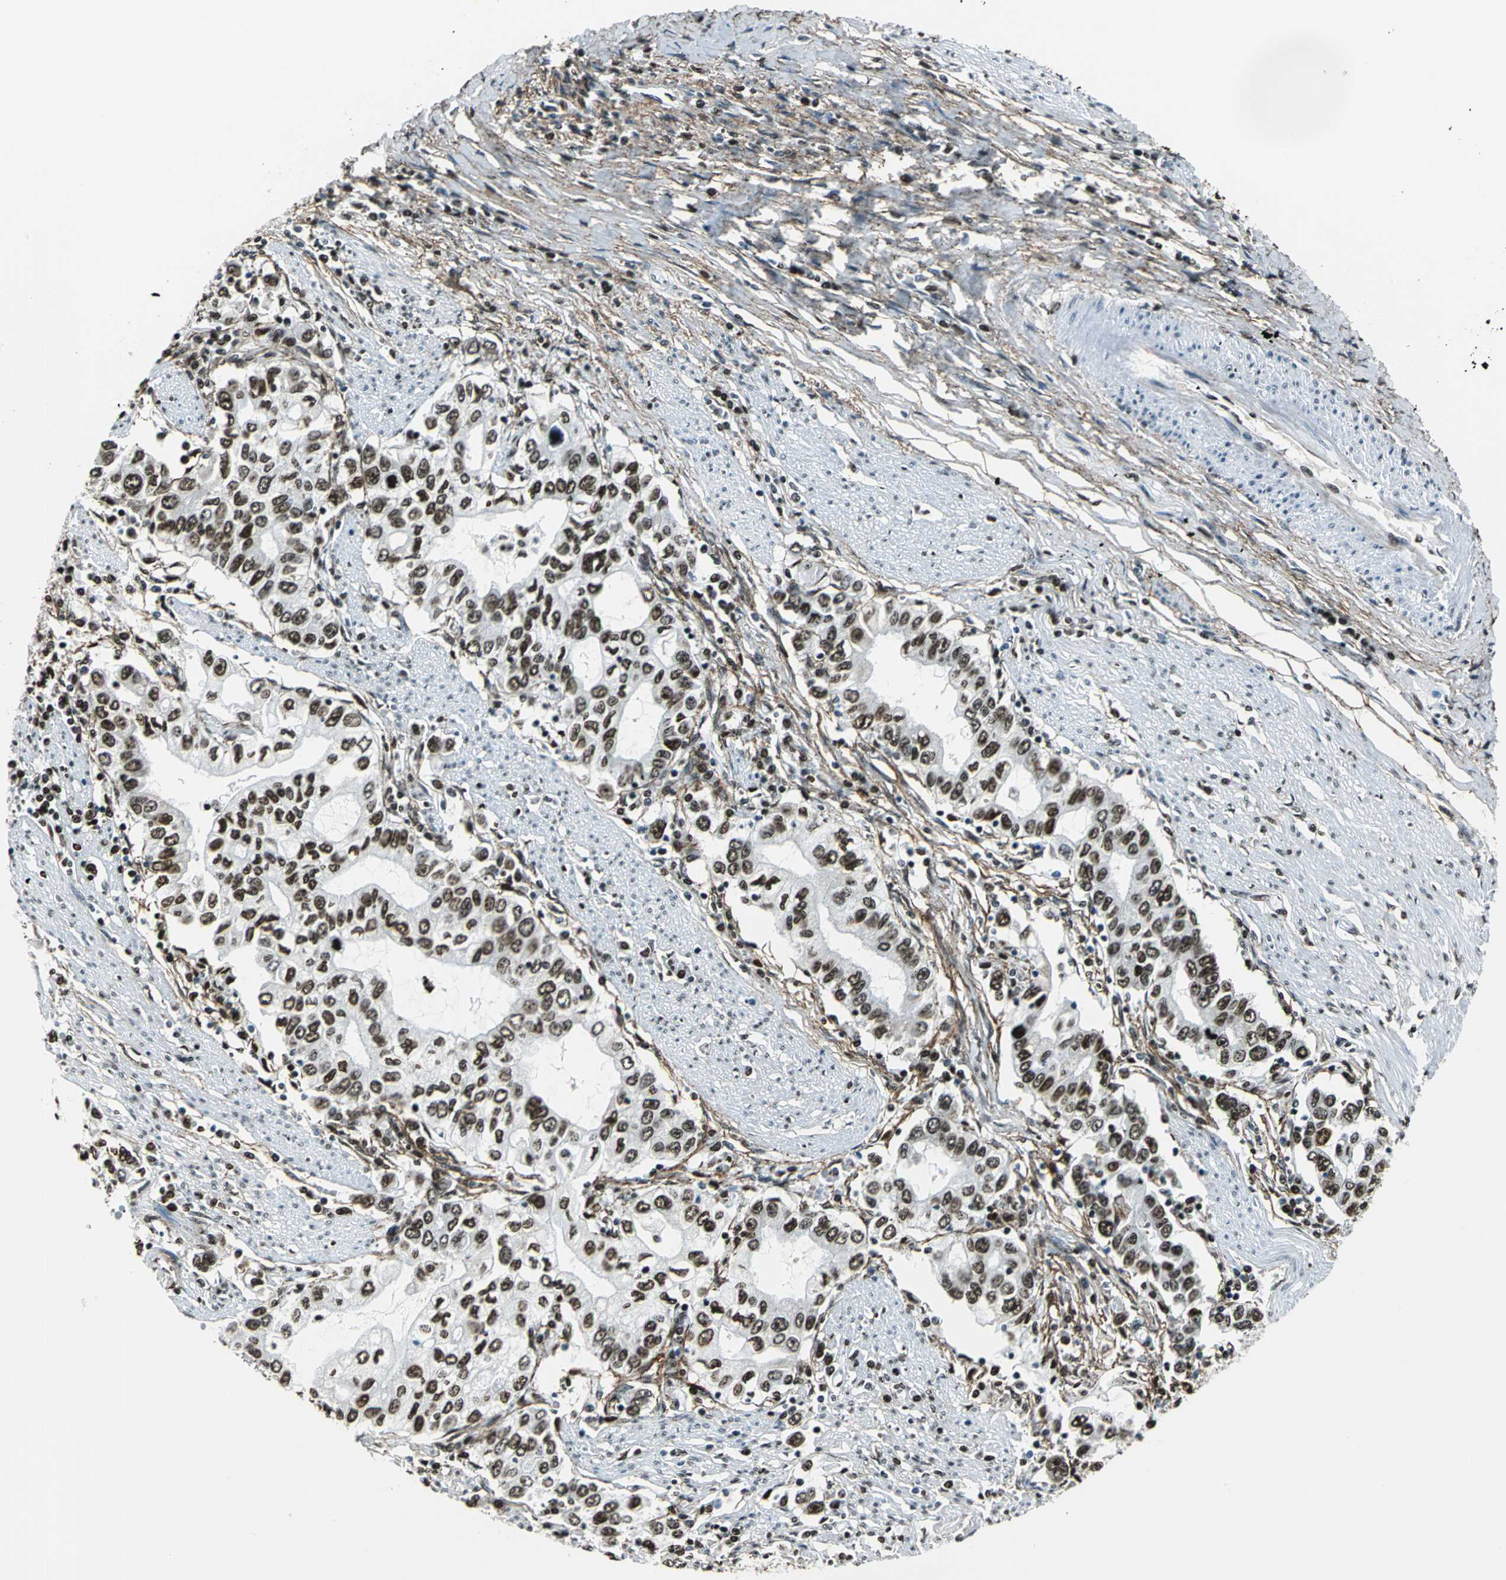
{"staining": {"intensity": "moderate", "quantity": ">75%", "location": "nuclear"}, "tissue": "stomach cancer", "cell_type": "Tumor cells", "image_type": "cancer", "snomed": [{"axis": "morphology", "description": "Adenocarcinoma, NOS"}, {"axis": "topography", "description": "Stomach, lower"}], "caption": "Stomach adenocarcinoma stained for a protein demonstrates moderate nuclear positivity in tumor cells. (brown staining indicates protein expression, while blue staining denotes nuclei).", "gene": "APEX1", "patient": {"sex": "female", "age": 72}}